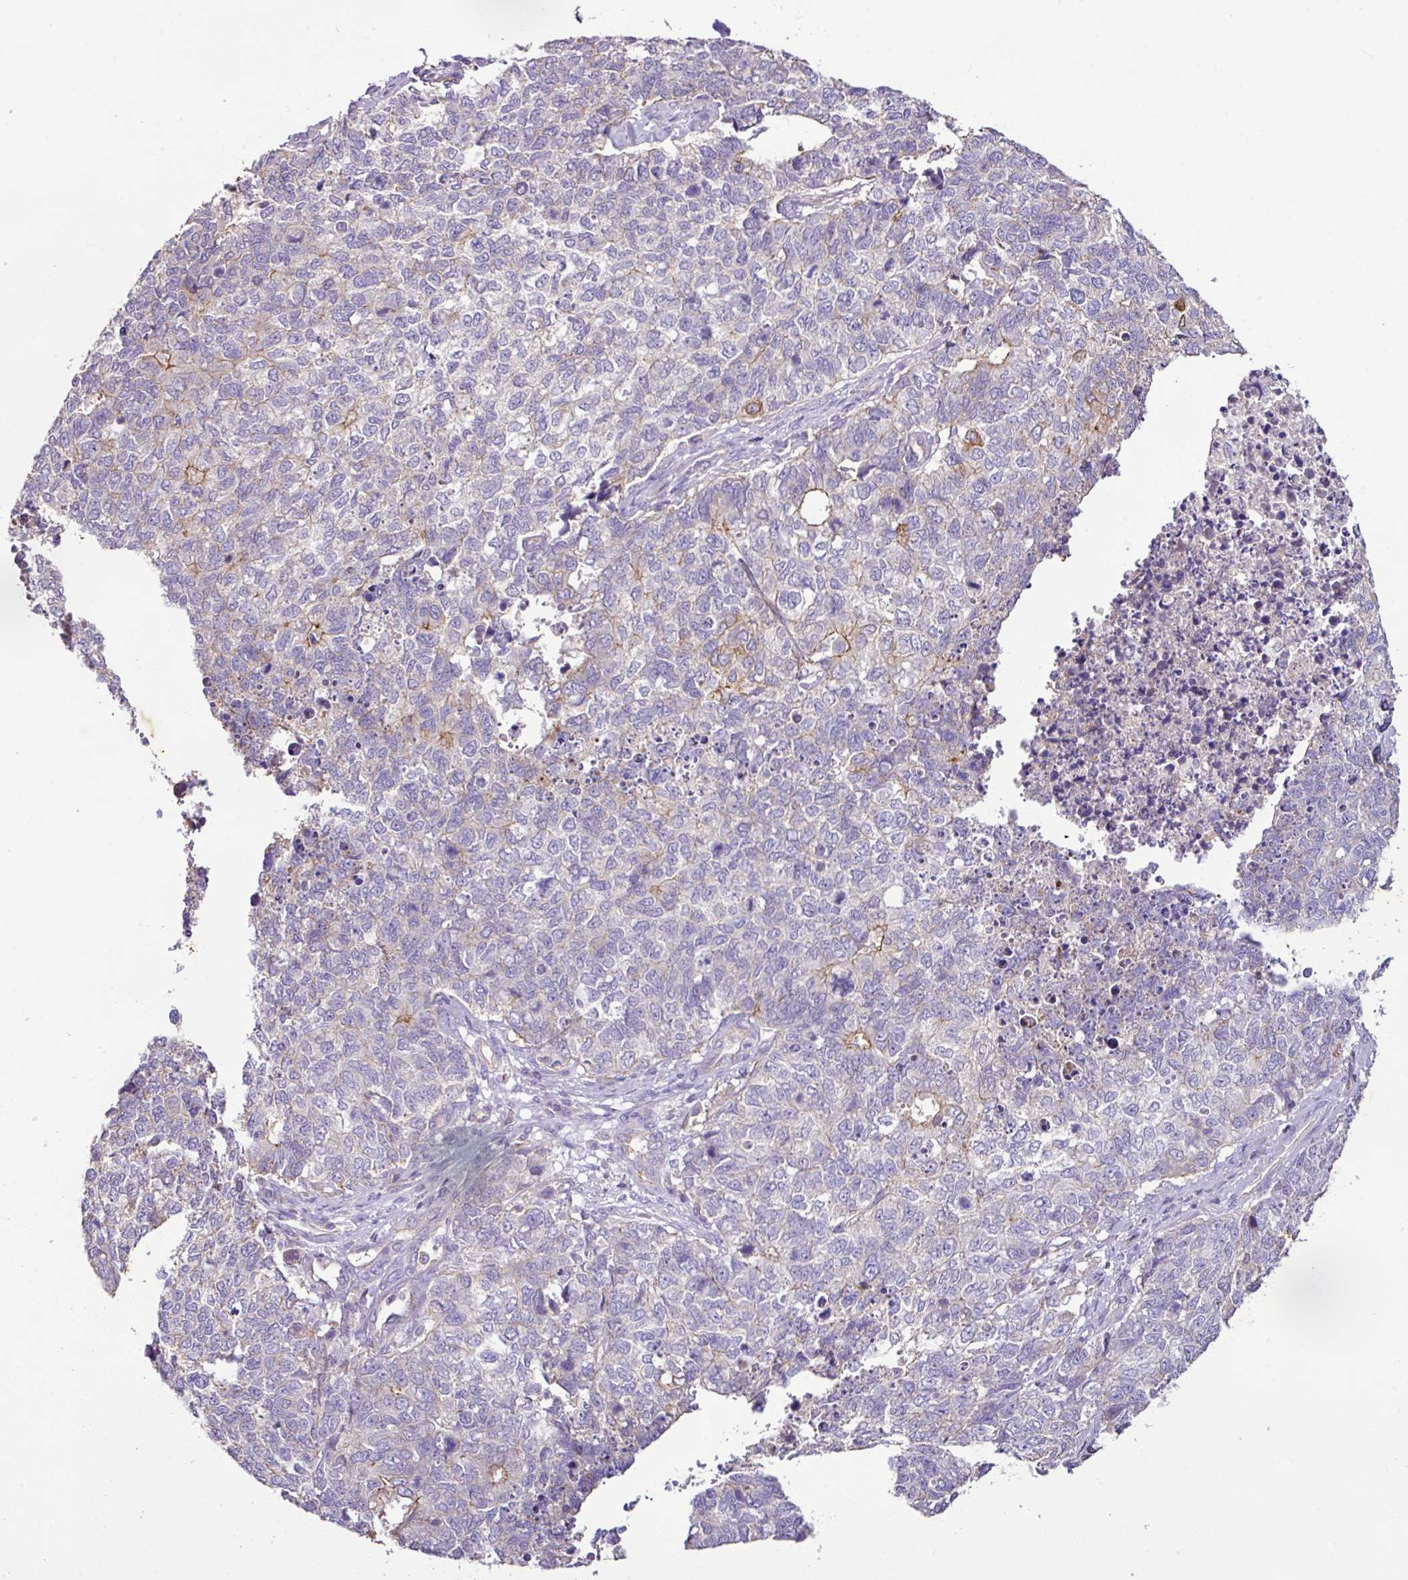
{"staining": {"intensity": "weak", "quantity": "<25%", "location": "cytoplasmic/membranous"}, "tissue": "cervical cancer", "cell_type": "Tumor cells", "image_type": "cancer", "snomed": [{"axis": "morphology", "description": "Squamous cell carcinoma, NOS"}, {"axis": "topography", "description": "Cervix"}], "caption": "Cervical squamous cell carcinoma was stained to show a protein in brown. There is no significant staining in tumor cells. (Brightfield microscopy of DAB IHC at high magnification).", "gene": "AGR3", "patient": {"sex": "female", "age": 63}}